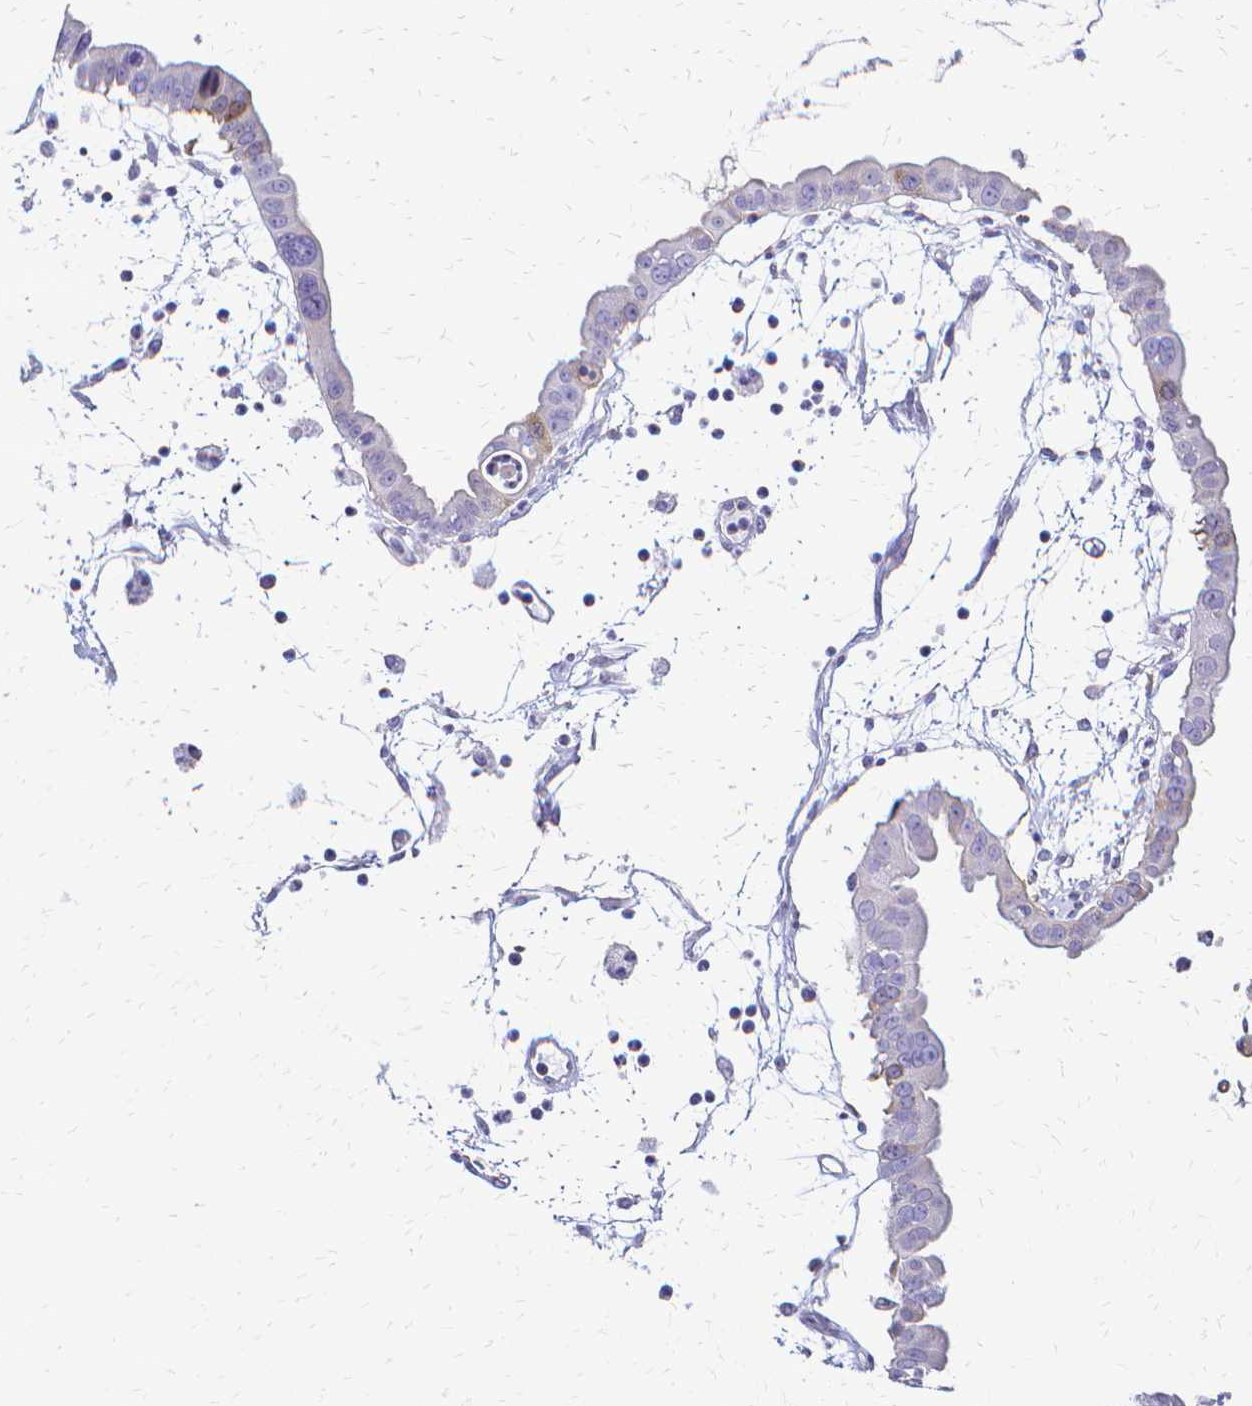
{"staining": {"intensity": "negative", "quantity": "none", "location": "none"}, "tissue": "ovarian cancer", "cell_type": "Tumor cells", "image_type": "cancer", "snomed": [{"axis": "morphology", "description": "Cystadenocarcinoma, mucinous, NOS"}, {"axis": "topography", "description": "Ovary"}], "caption": "Immunohistochemical staining of ovarian mucinous cystadenocarcinoma demonstrates no significant expression in tumor cells. Brightfield microscopy of immunohistochemistry (IHC) stained with DAB (3,3'-diaminobenzidine) (brown) and hematoxylin (blue), captured at high magnification.", "gene": "CCNB1", "patient": {"sex": "female", "age": 61}}